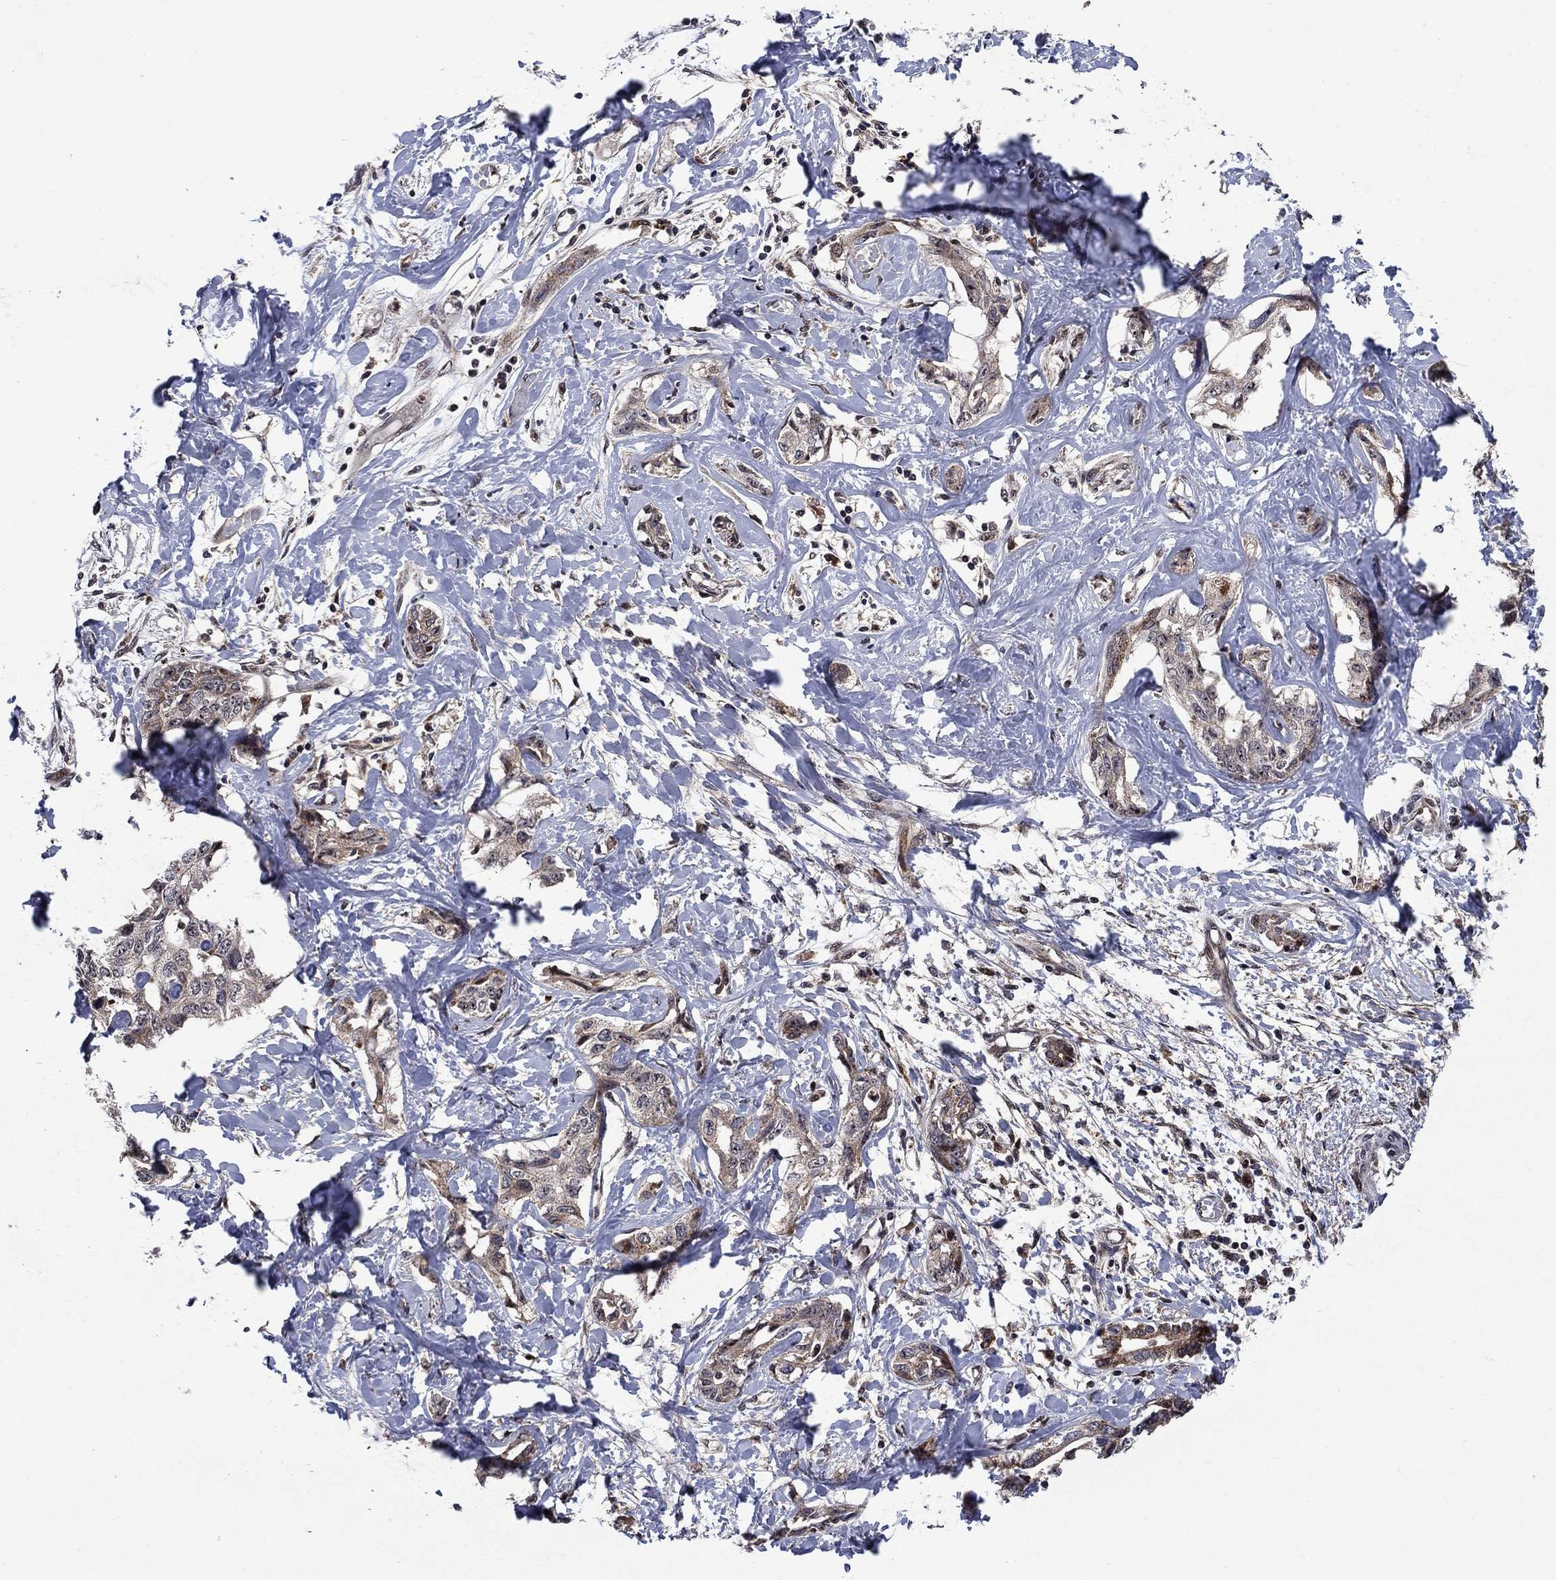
{"staining": {"intensity": "moderate", "quantity": "<25%", "location": "cytoplasmic/membranous"}, "tissue": "liver cancer", "cell_type": "Tumor cells", "image_type": "cancer", "snomed": [{"axis": "morphology", "description": "Cholangiocarcinoma"}, {"axis": "topography", "description": "Liver"}], "caption": "The immunohistochemical stain labels moderate cytoplasmic/membranous positivity in tumor cells of liver cancer (cholangiocarcinoma) tissue. The protein of interest is stained brown, and the nuclei are stained in blue (DAB IHC with brightfield microscopy, high magnification).", "gene": "AGTPBP1", "patient": {"sex": "male", "age": 59}}